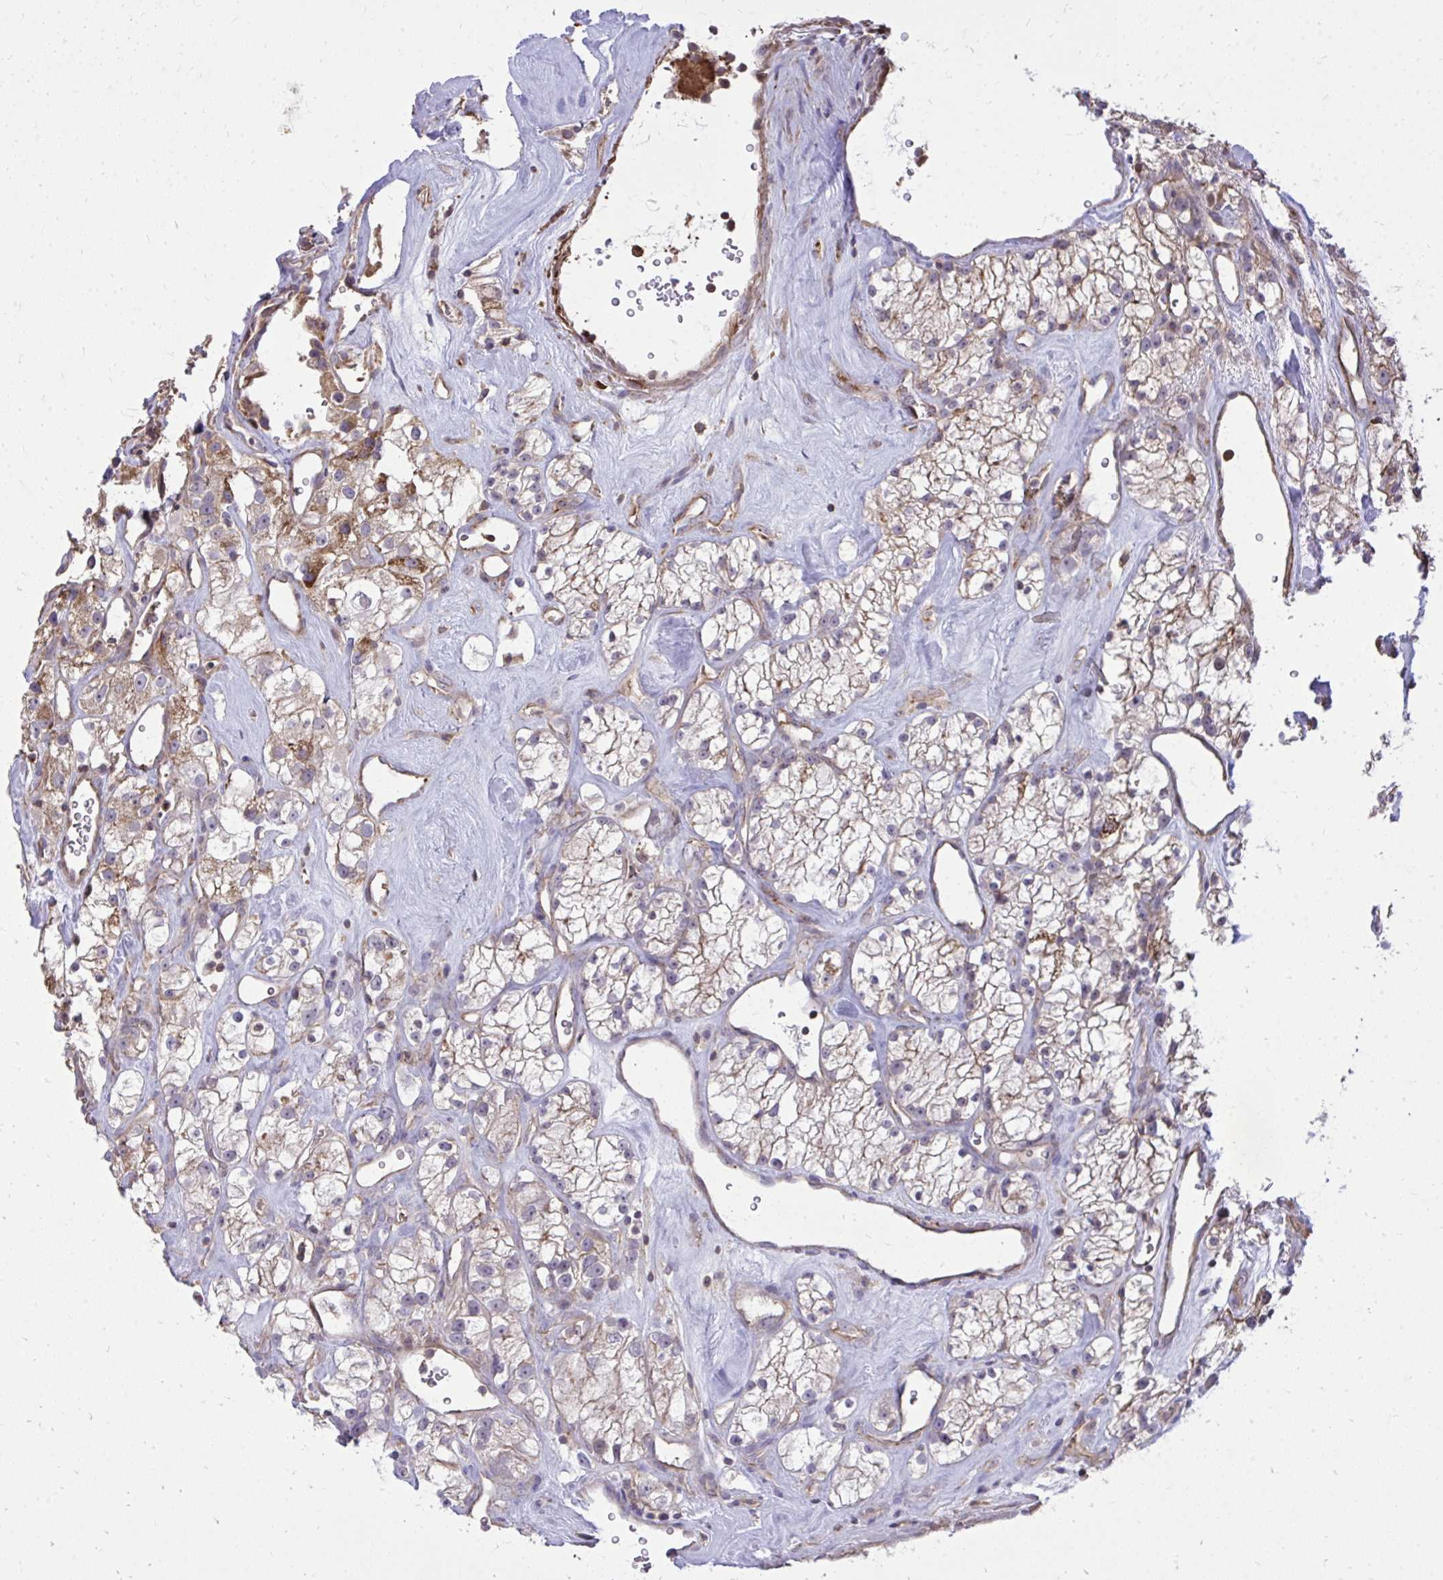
{"staining": {"intensity": "moderate", "quantity": ">75%", "location": "cytoplasmic/membranous"}, "tissue": "renal cancer", "cell_type": "Tumor cells", "image_type": "cancer", "snomed": [{"axis": "morphology", "description": "Adenocarcinoma, NOS"}, {"axis": "topography", "description": "Kidney"}], "caption": "Renal cancer (adenocarcinoma) stained for a protein reveals moderate cytoplasmic/membranous positivity in tumor cells.", "gene": "SLC7A5", "patient": {"sex": "male", "age": 77}}